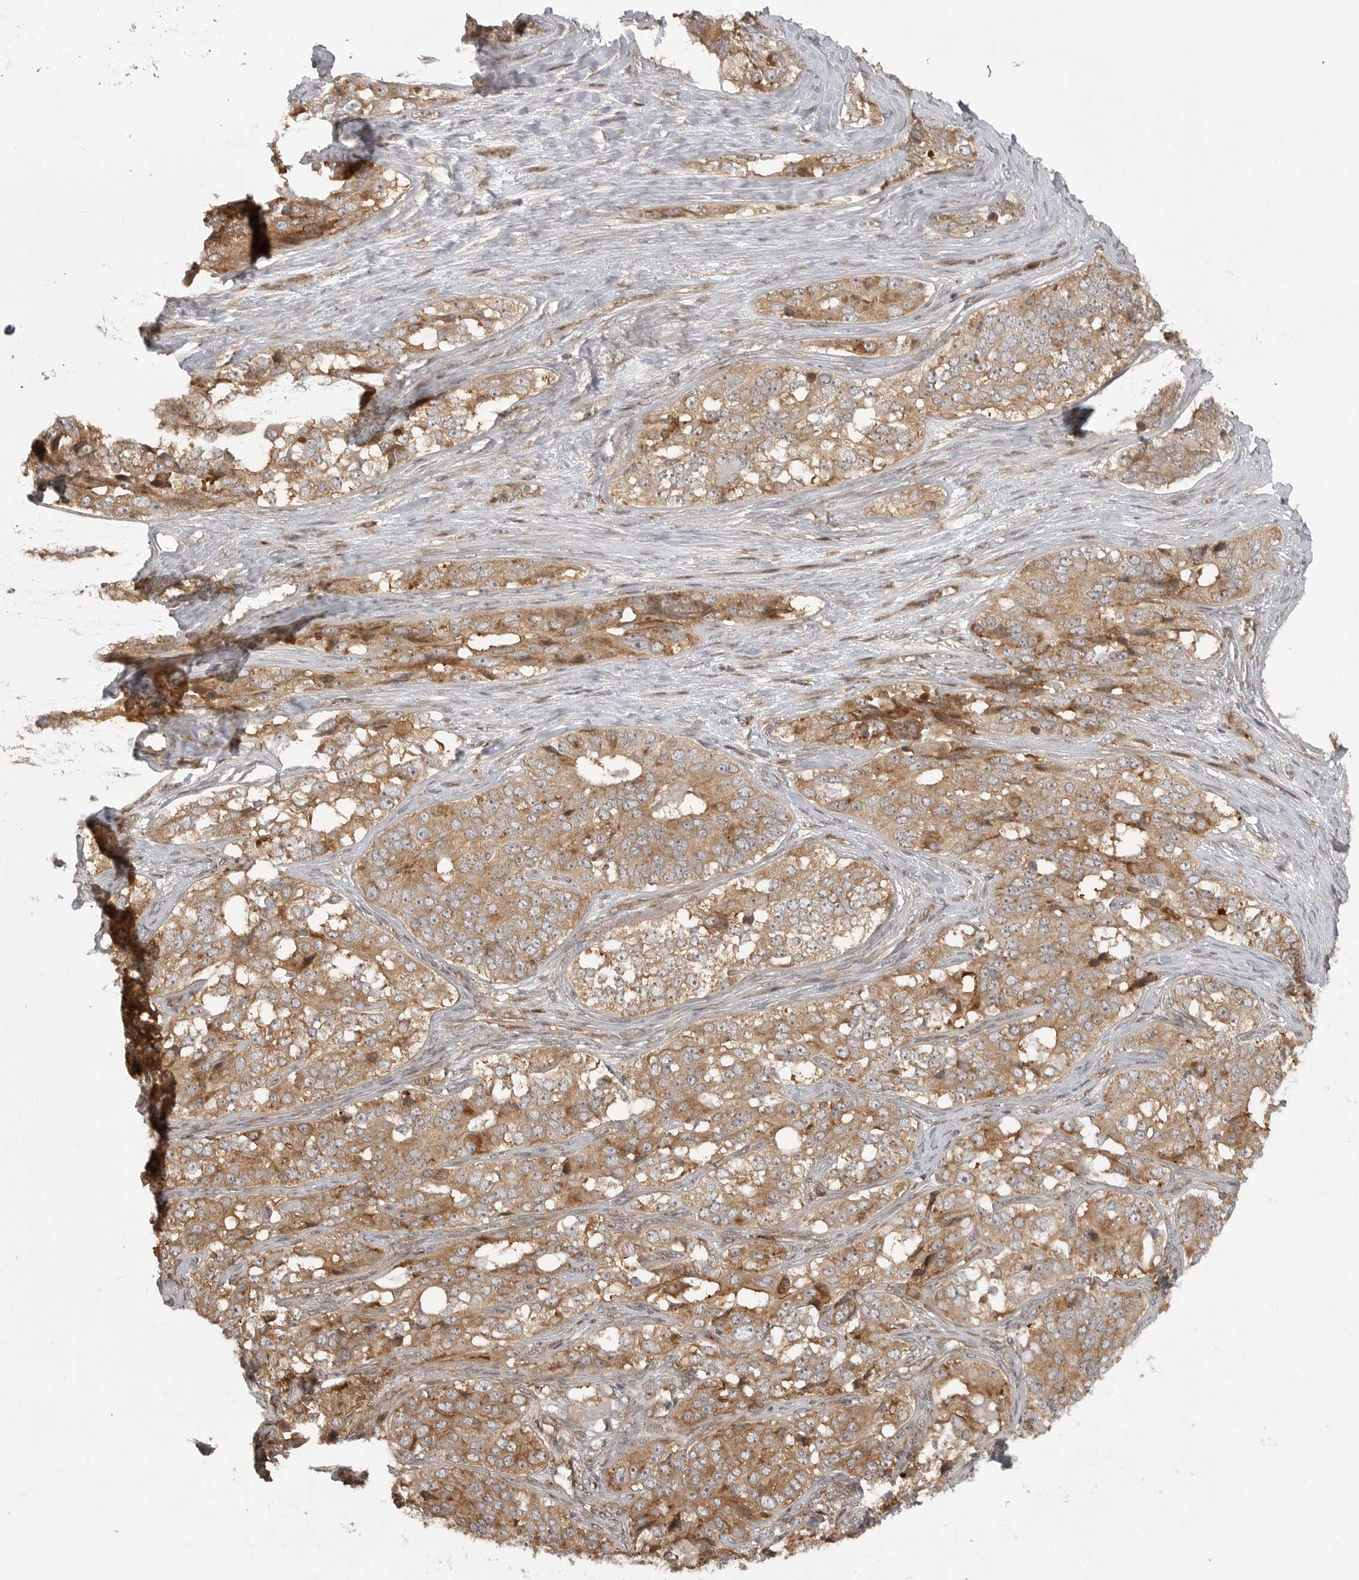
{"staining": {"intensity": "moderate", "quantity": ">75%", "location": "cytoplasmic/membranous"}, "tissue": "ovarian cancer", "cell_type": "Tumor cells", "image_type": "cancer", "snomed": [{"axis": "morphology", "description": "Carcinoma, endometroid"}, {"axis": "topography", "description": "Ovary"}], "caption": "A brown stain labels moderate cytoplasmic/membranous staining of a protein in human ovarian endometroid carcinoma tumor cells.", "gene": "FAT3", "patient": {"sex": "female", "age": 51}}